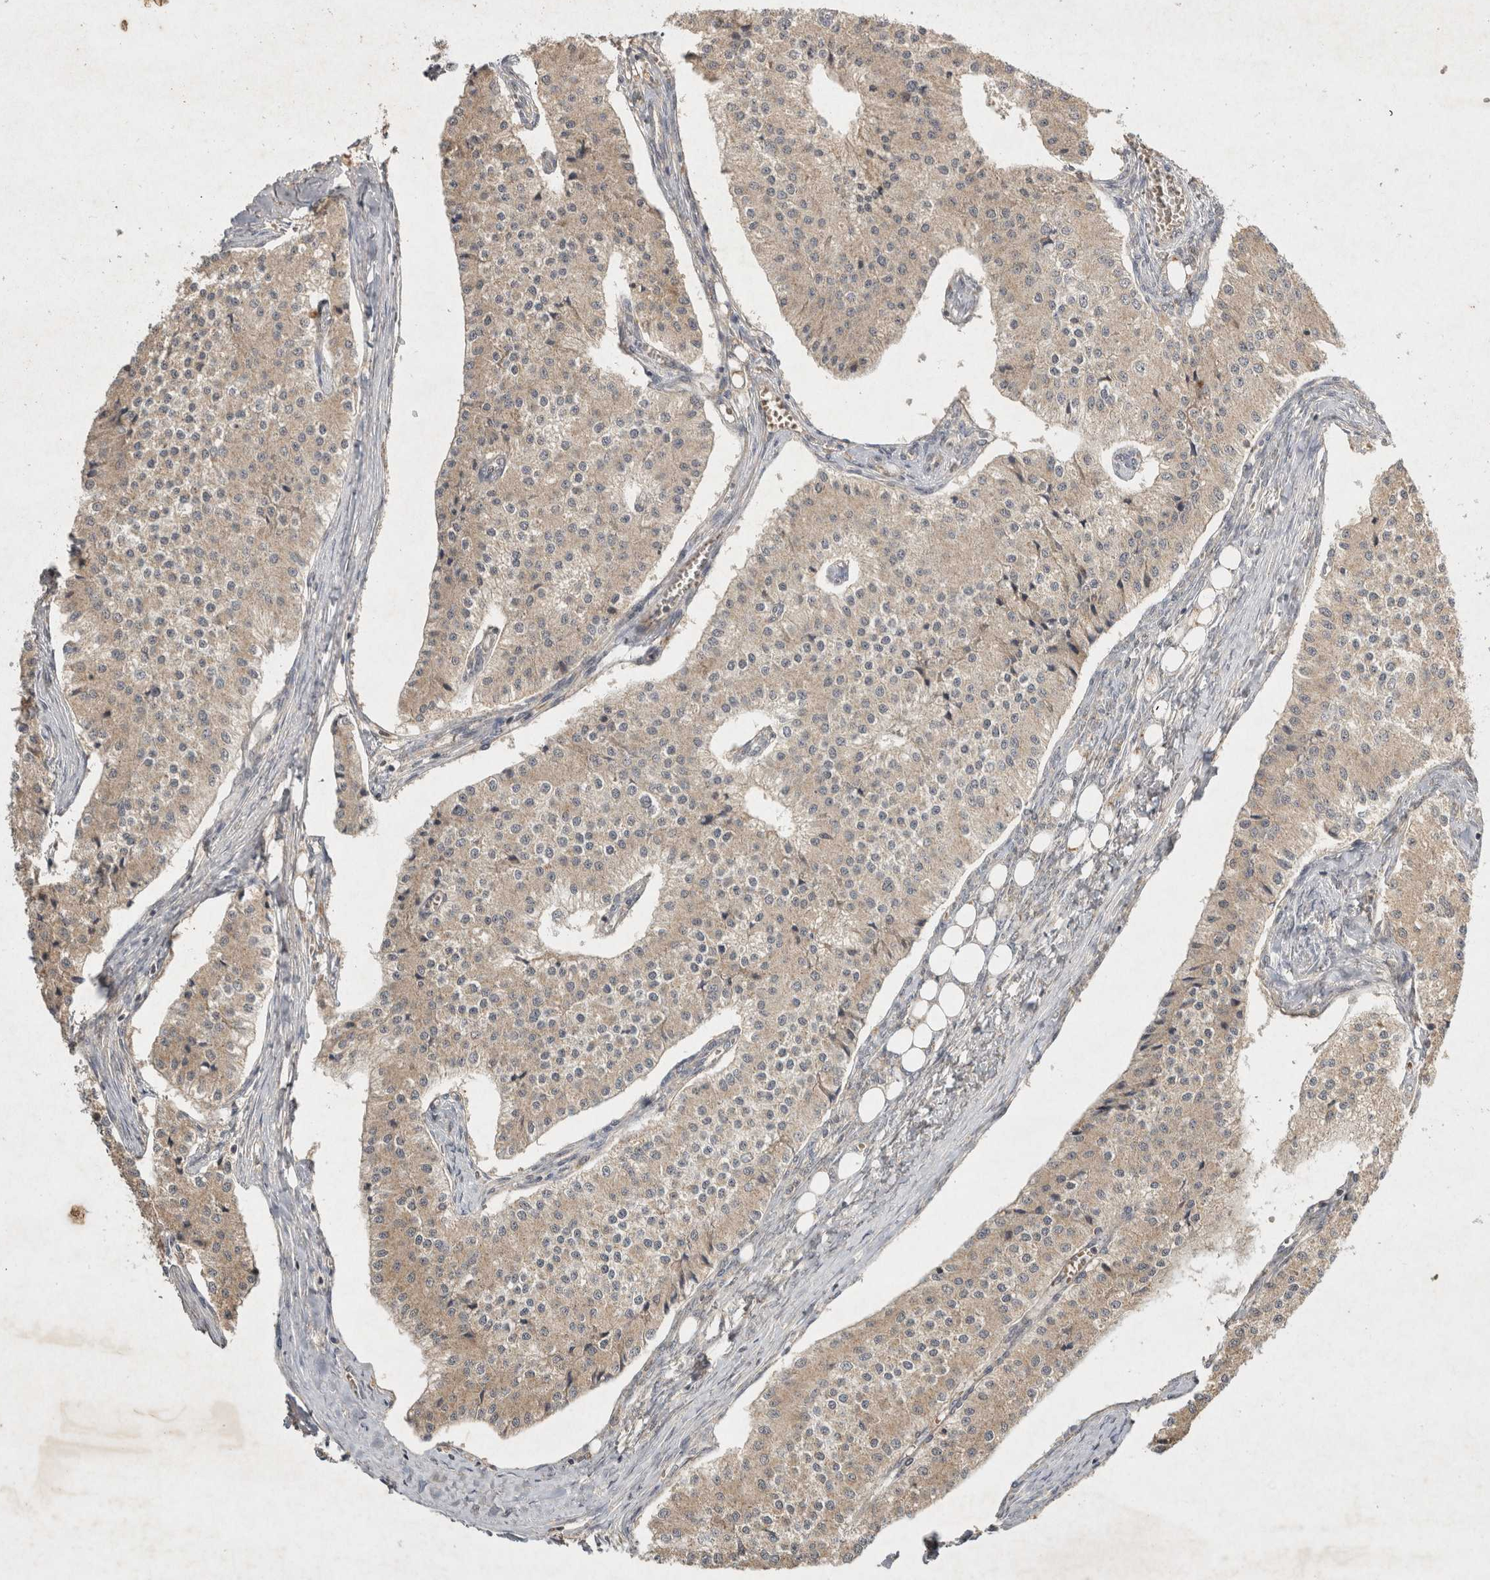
{"staining": {"intensity": "weak", "quantity": ">75%", "location": "cytoplasmic/membranous"}, "tissue": "carcinoid", "cell_type": "Tumor cells", "image_type": "cancer", "snomed": [{"axis": "morphology", "description": "Carcinoid, malignant, NOS"}, {"axis": "topography", "description": "Colon"}], "caption": "DAB (3,3'-diaminobenzidine) immunohistochemical staining of human carcinoid exhibits weak cytoplasmic/membranous protein positivity in about >75% of tumor cells. (Stains: DAB (3,3'-diaminobenzidine) in brown, nuclei in blue, Microscopy: brightfield microscopy at high magnification).", "gene": "LOXL2", "patient": {"sex": "female", "age": 52}}